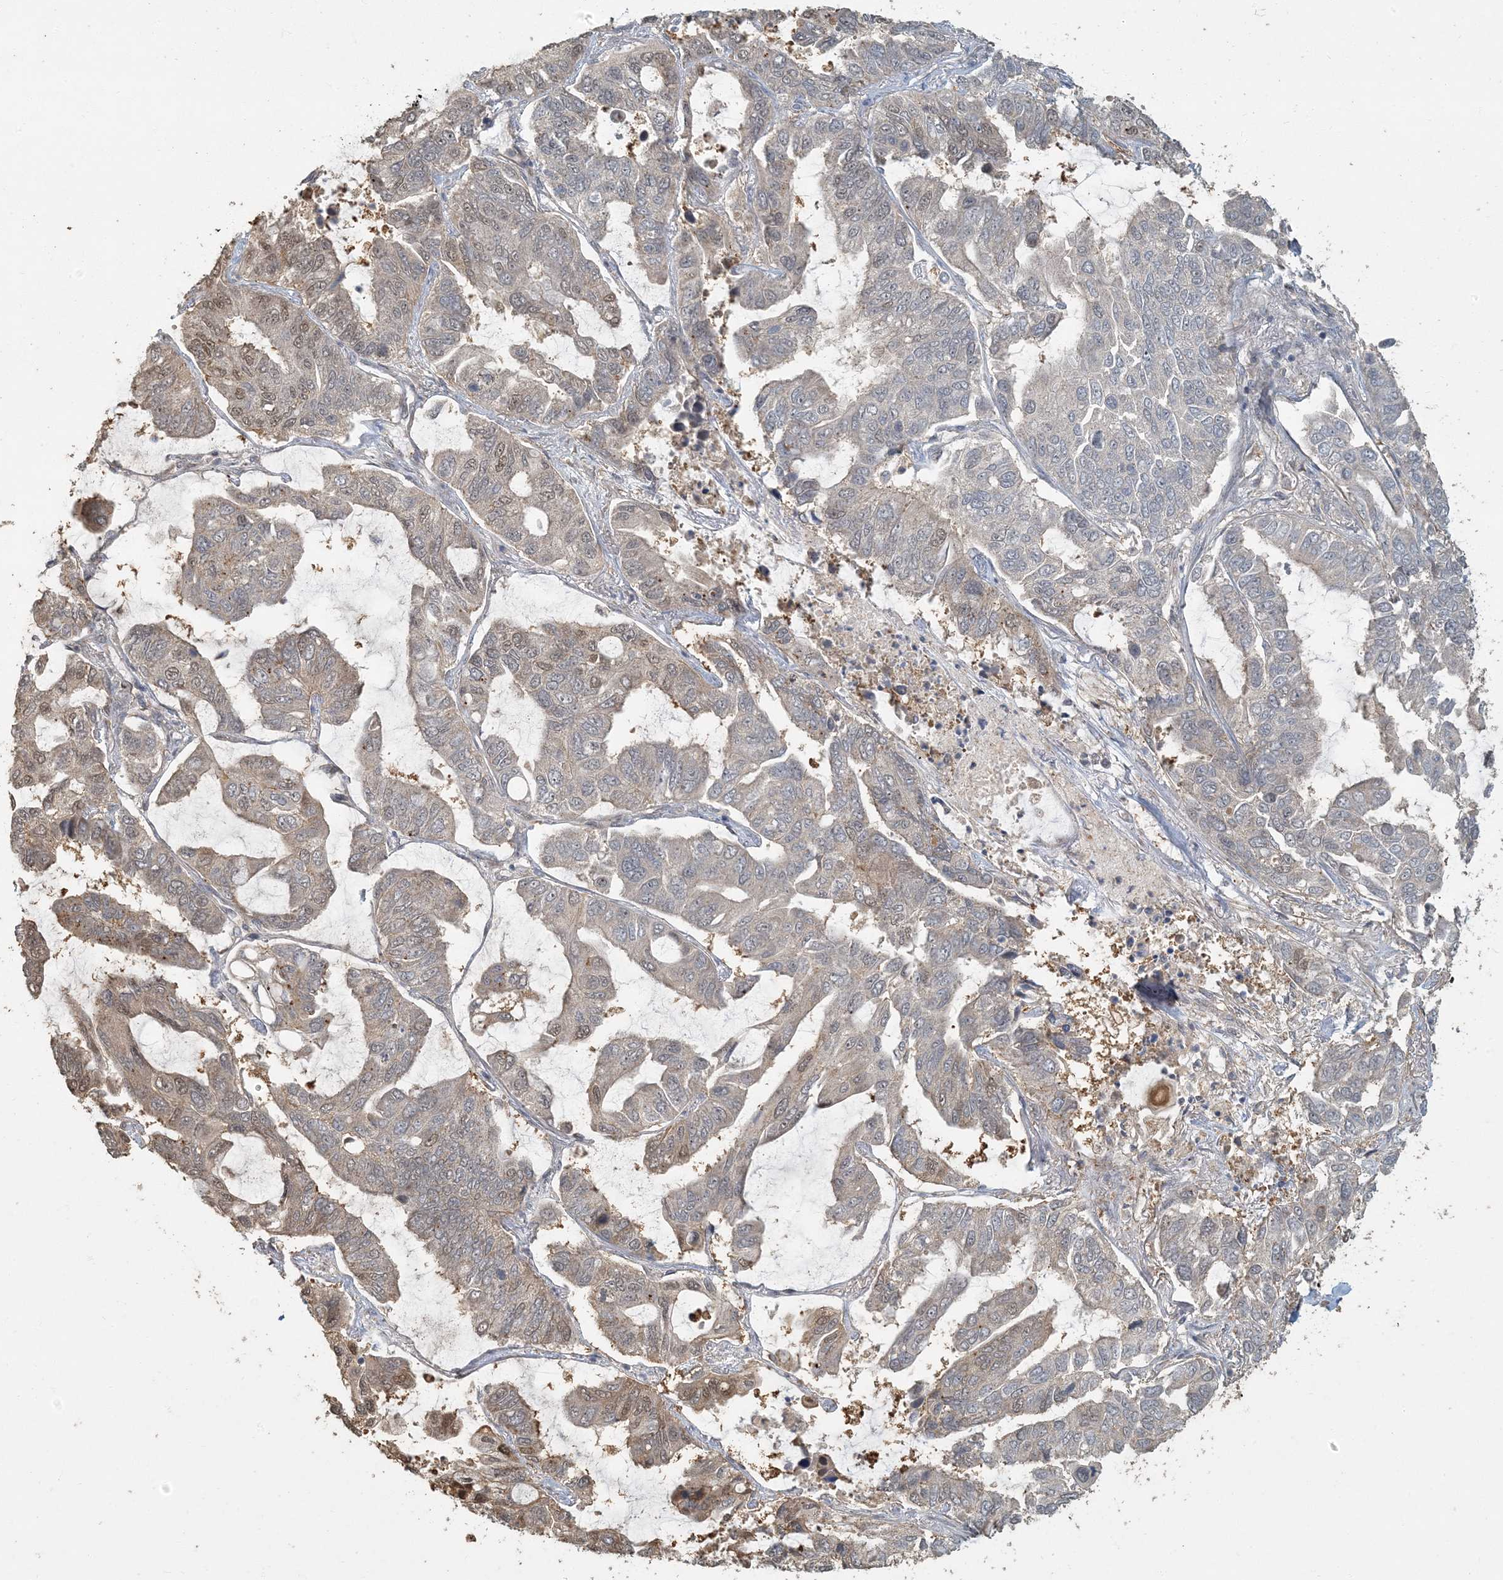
{"staining": {"intensity": "weak", "quantity": "<25%", "location": "cytoplasmic/membranous"}, "tissue": "lung cancer", "cell_type": "Tumor cells", "image_type": "cancer", "snomed": [{"axis": "morphology", "description": "Adenocarcinoma, NOS"}, {"axis": "topography", "description": "Lung"}], "caption": "Immunohistochemistry micrograph of adenocarcinoma (lung) stained for a protein (brown), which reveals no positivity in tumor cells.", "gene": "AK9", "patient": {"sex": "male", "age": 64}}